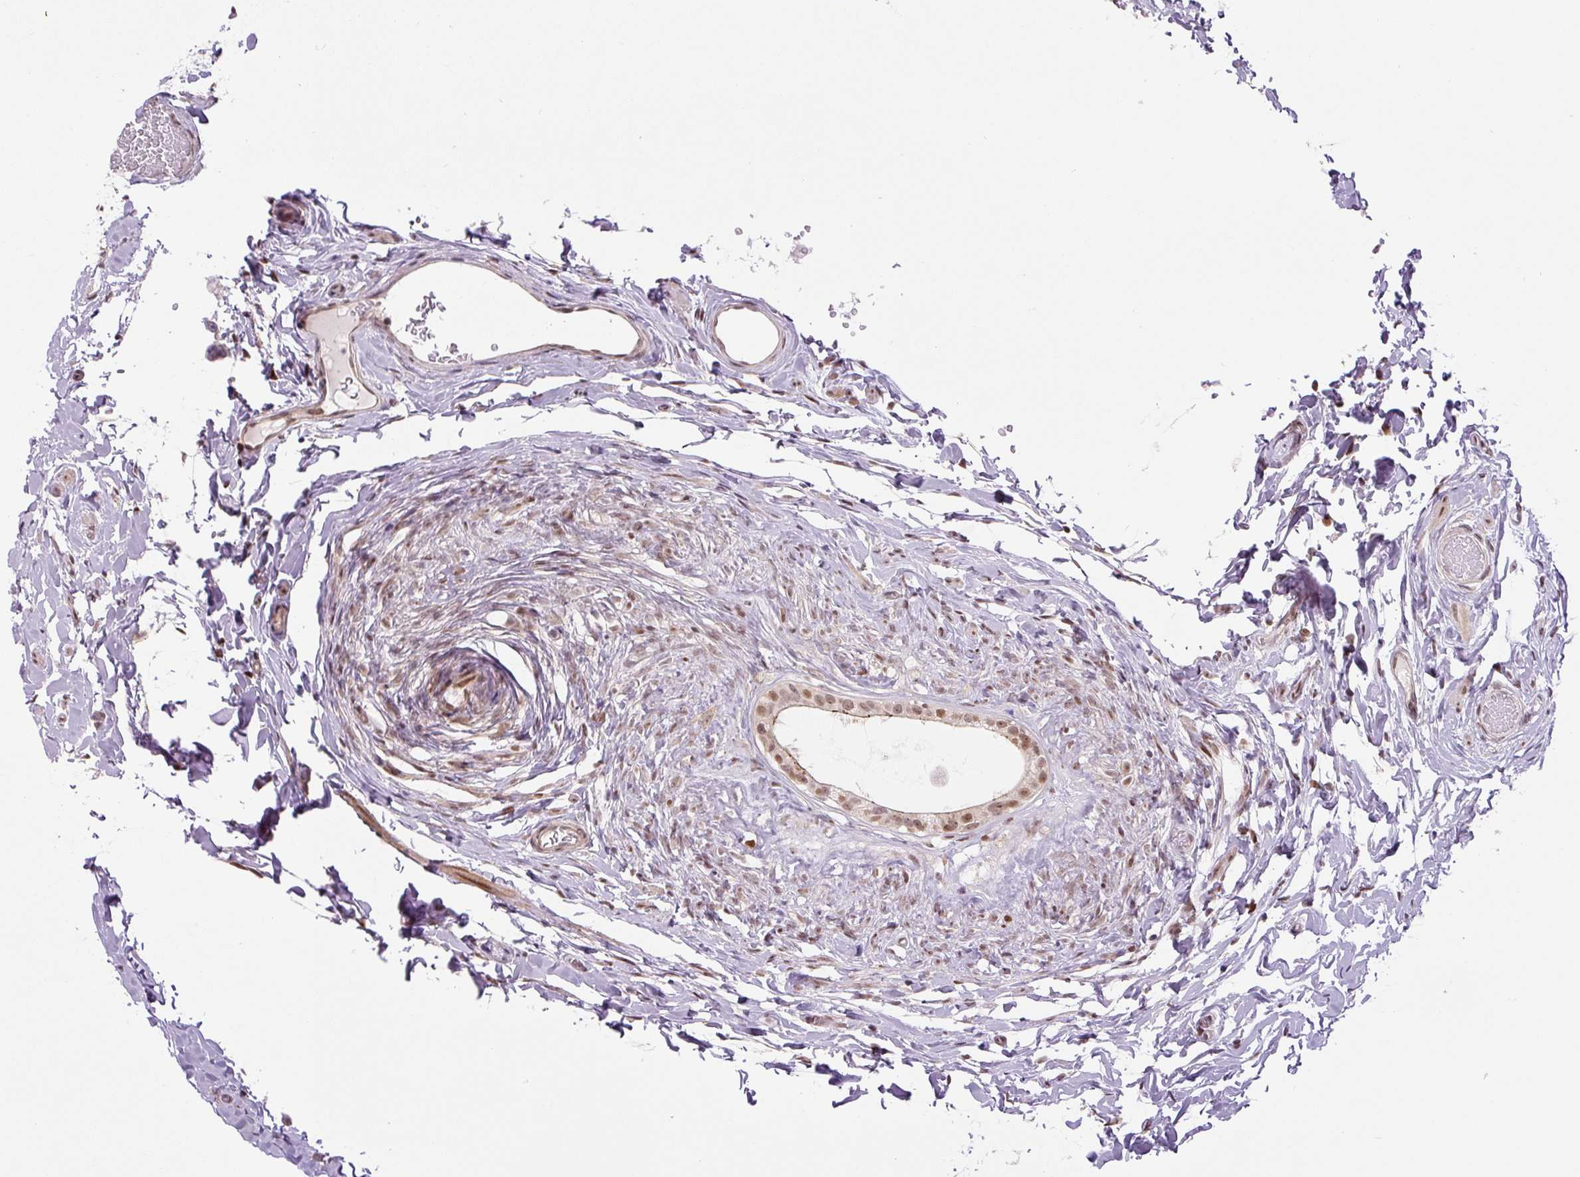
{"staining": {"intensity": "moderate", "quantity": ">75%", "location": "nuclear"}, "tissue": "epididymis", "cell_type": "Glandular cells", "image_type": "normal", "snomed": [{"axis": "morphology", "description": "Normal tissue, NOS"}, {"axis": "morphology", "description": "Carcinoma, Embryonal, NOS"}, {"axis": "topography", "description": "Testis"}, {"axis": "topography", "description": "Epididymis"}], "caption": "A histopathology image of epididymis stained for a protein displays moderate nuclear brown staining in glandular cells. The protein of interest is shown in brown color, while the nuclei are stained blue.", "gene": "TCFL5", "patient": {"sex": "male", "age": 36}}